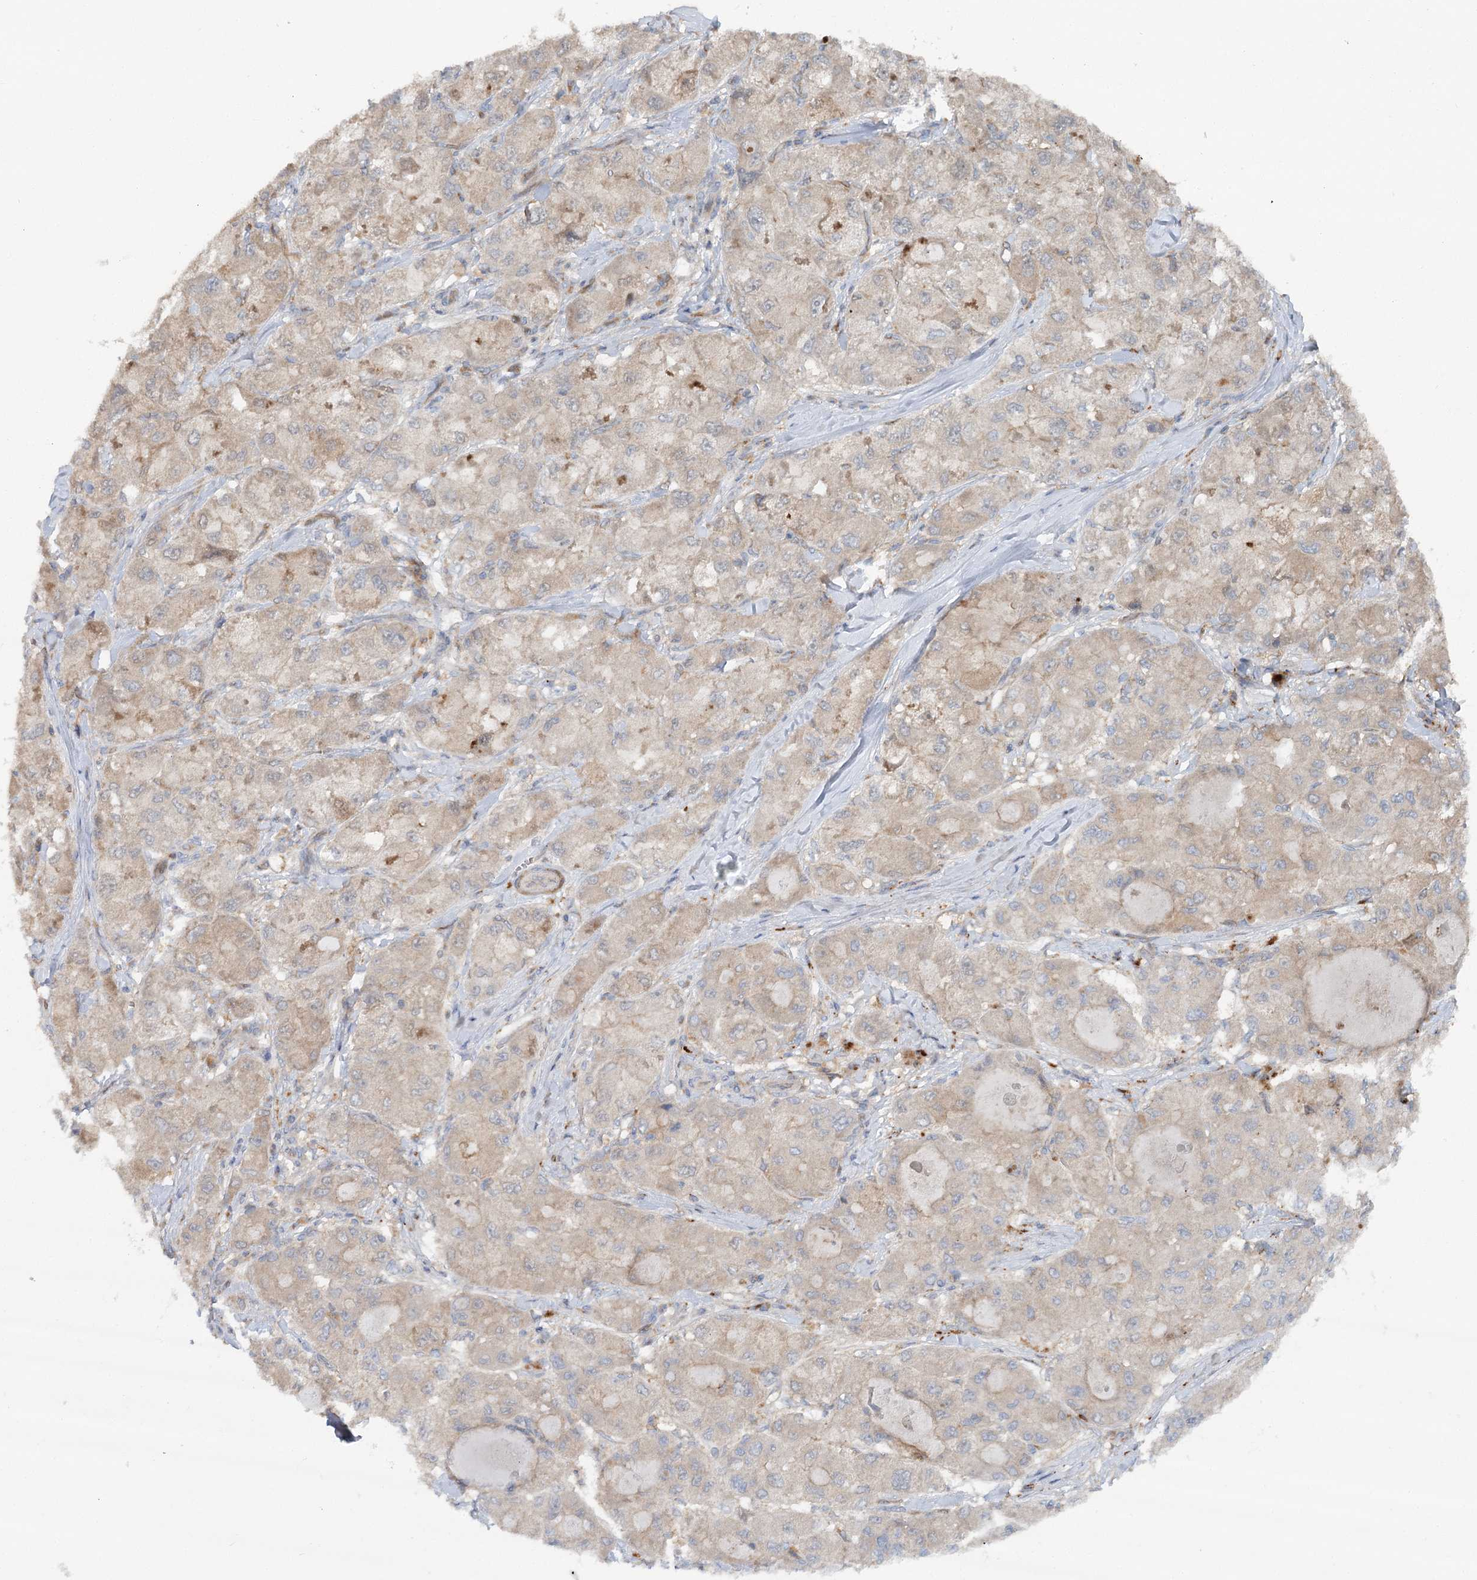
{"staining": {"intensity": "moderate", "quantity": "25%-75%", "location": "cytoplasmic/membranous"}, "tissue": "liver cancer", "cell_type": "Tumor cells", "image_type": "cancer", "snomed": [{"axis": "morphology", "description": "Carcinoma, Hepatocellular, NOS"}, {"axis": "topography", "description": "Liver"}], "caption": "Hepatocellular carcinoma (liver) tissue shows moderate cytoplasmic/membranous expression in approximately 25%-75% of tumor cells, visualized by immunohistochemistry.", "gene": "GBE1", "patient": {"sex": "male", "age": 80}}